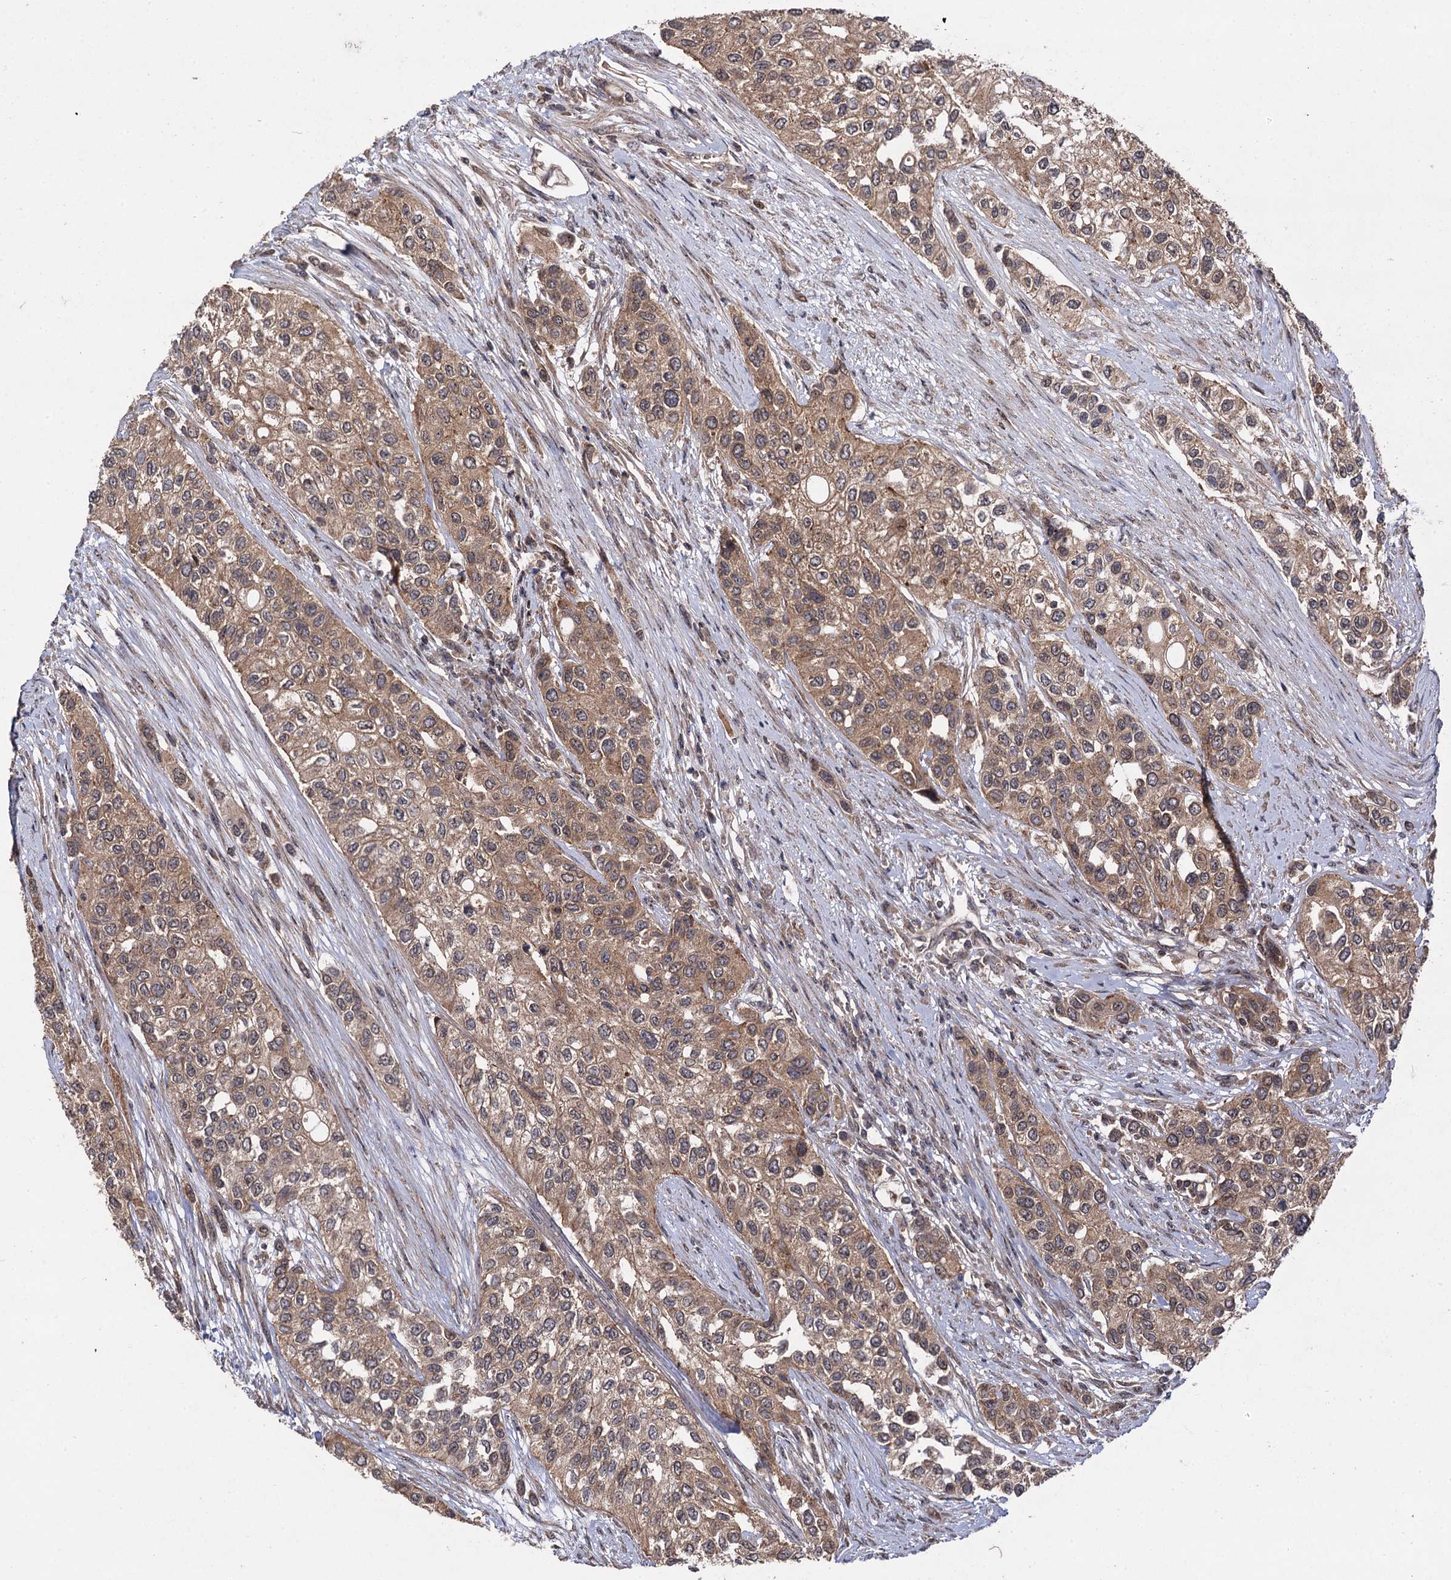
{"staining": {"intensity": "moderate", "quantity": ">75%", "location": "cytoplasmic/membranous"}, "tissue": "urothelial cancer", "cell_type": "Tumor cells", "image_type": "cancer", "snomed": [{"axis": "morphology", "description": "Normal tissue, NOS"}, {"axis": "morphology", "description": "Urothelial carcinoma, High grade"}, {"axis": "topography", "description": "Vascular tissue"}, {"axis": "topography", "description": "Urinary bladder"}], "caption": "A brown stain highlights moderate cytoplasmic/membranous positivity of a protein in human urothelial cancer tumor cells. Using DAB (brown) and hematoxylin (blue) stains, captured at high magnification using brightfield microscopy.", "gene": "KXD1", "patient": {"sex": "female", "age": 56}}